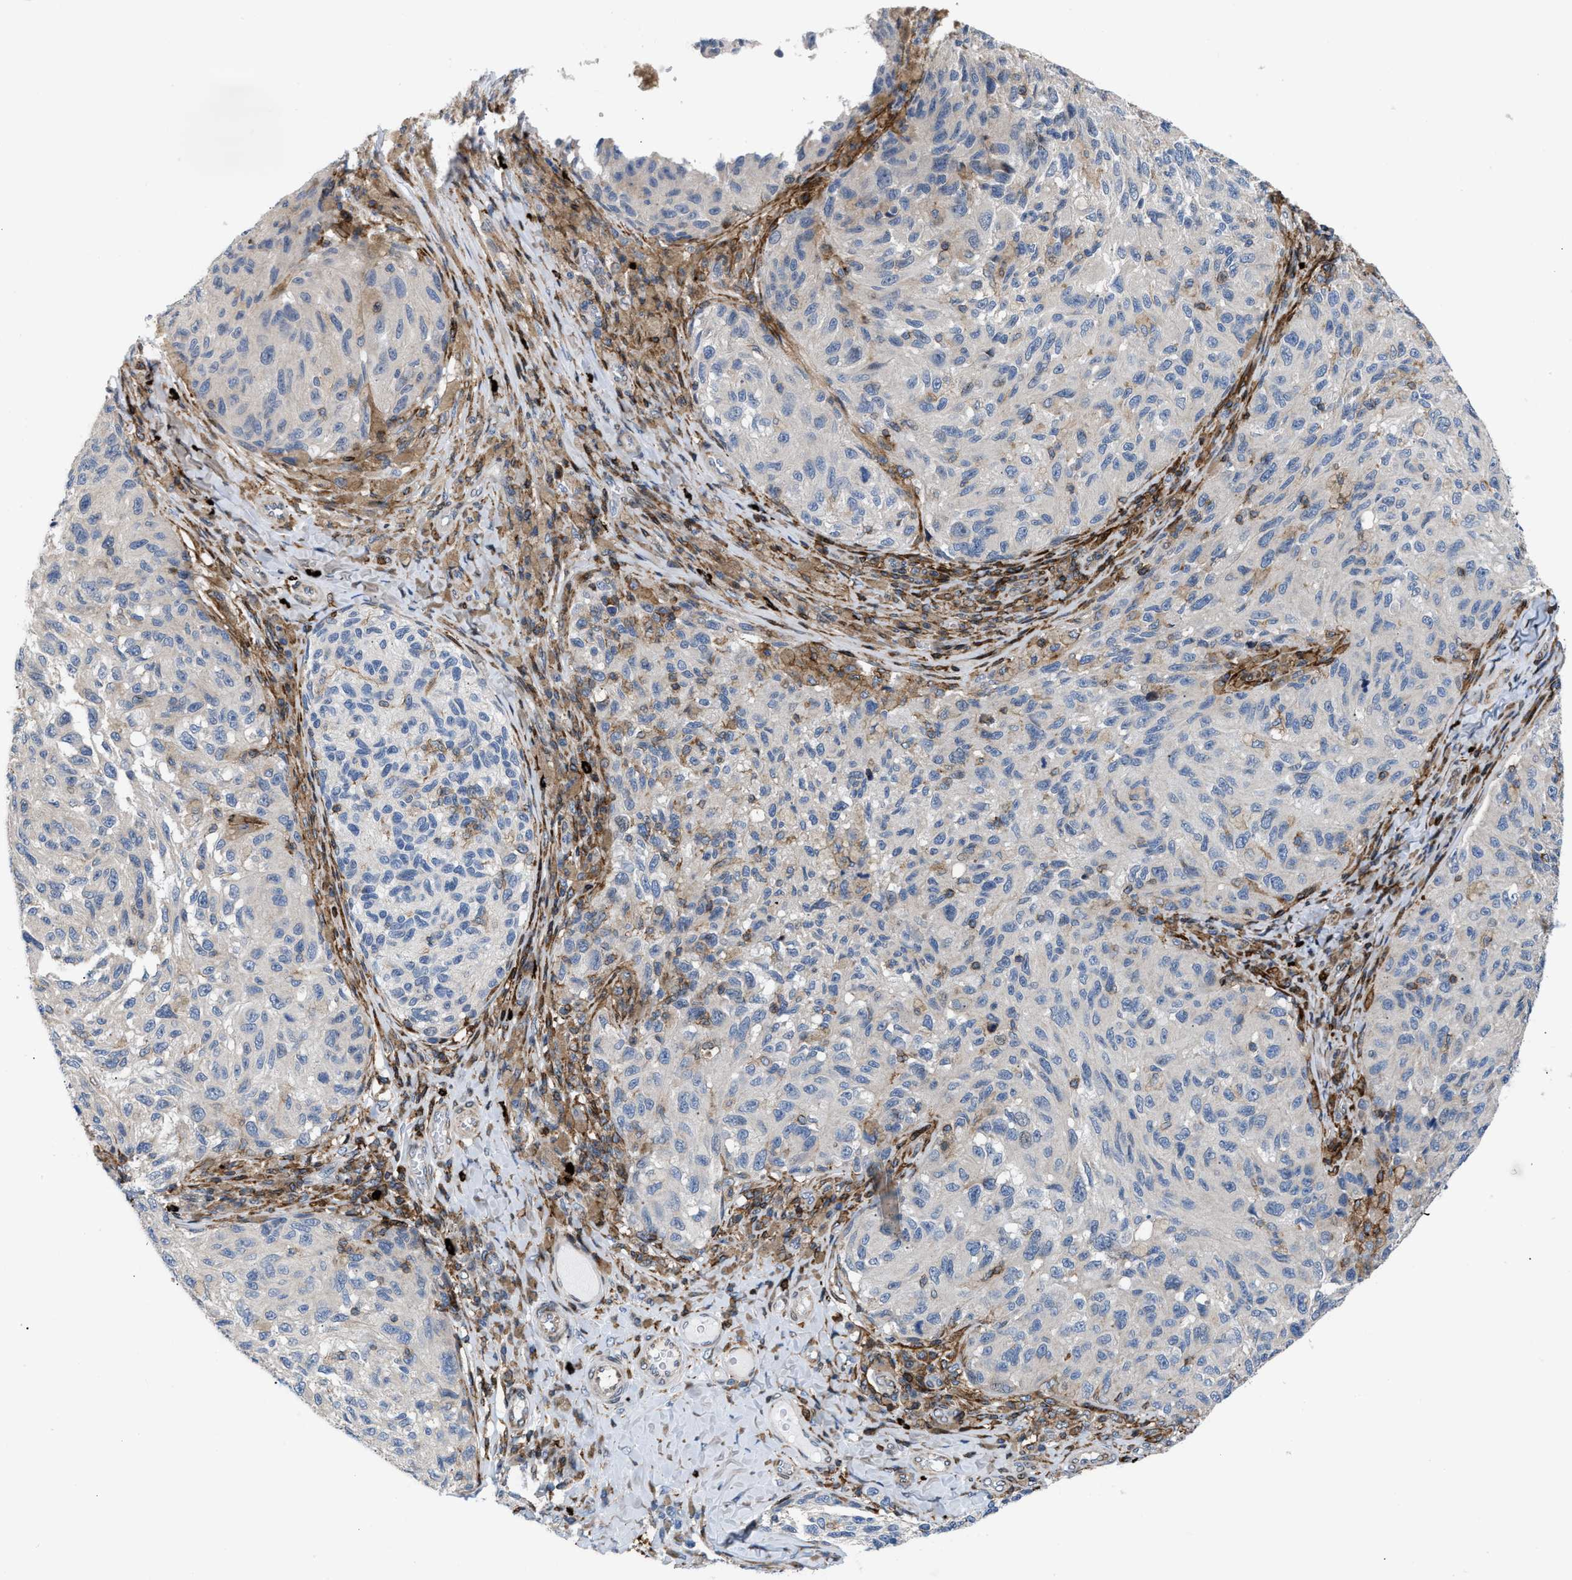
{"staining": {"intensity": "negative", "quantity": "none", "location": "none"}, "tissue": "melanoma", "cell_type": "Tumor cells", "image_type": "cancer", "snomed": [{"axis": "morphology", "description": "Malignant melanoma, NOS"}, {"axis": "topography", "description": "Skin"}], "caption": "High power microscopy photomicrograph of an immunohistochemistry micrograph of malignant melanoma, revealing no significant expression in tumor cells.", "gene": "ATP9A", "patient": {"sex": "female", "age": 73}}